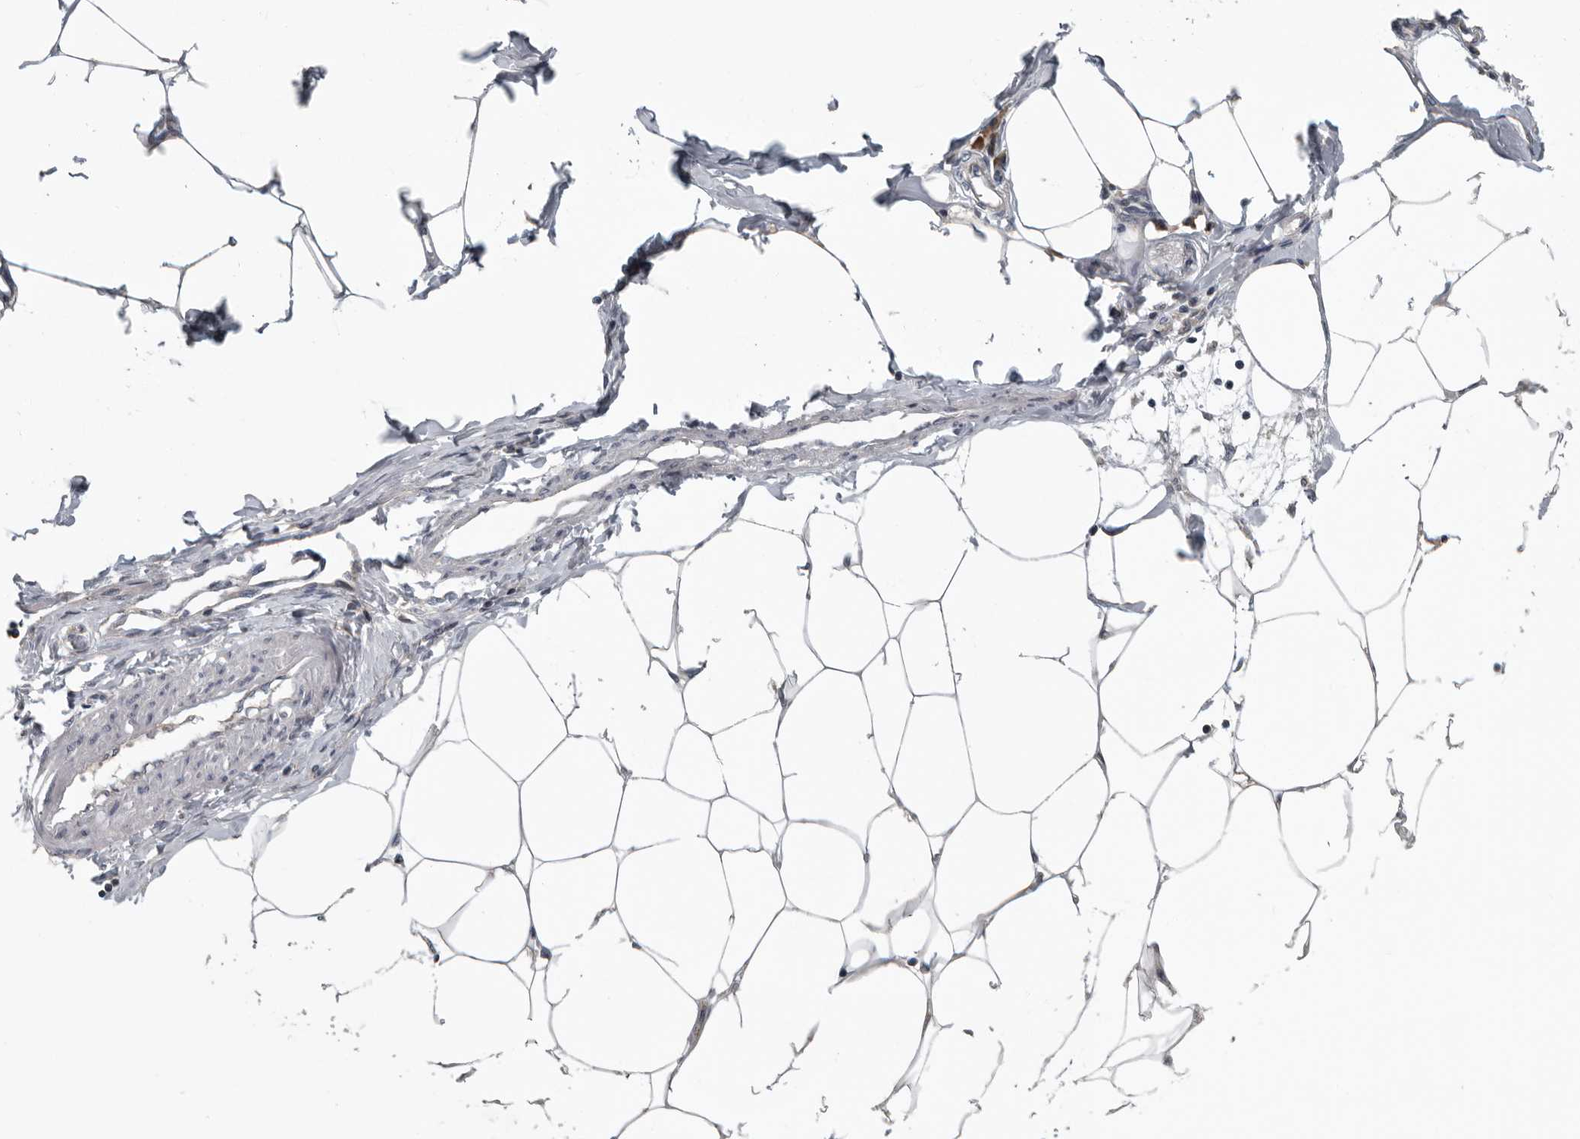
{"staining": {"intensity": "negative", "quantity": "none", "location": "none"}, "tissue": "adipose tissue", "cell_type": "Adipocytes", "image_type": "normal", "snomed": [{"axis": "morphology", "description": "Normal tissue, NOS"}, {"axis": "morphology", "description": "Adenocarcinoma, NOS"}, {"axis": "topography", "description": "Colon"}, {"axis": "topography", "description": "Peripheral nerve tissue"}], "caption": "High power microscopy image of an immunohistochemistry (IHC) image of unremarkable adipose tissue, revealing no significant expression in adipocytes.", "gene": "TMEM199", "patient": {"sex": "male", "age": 14}}